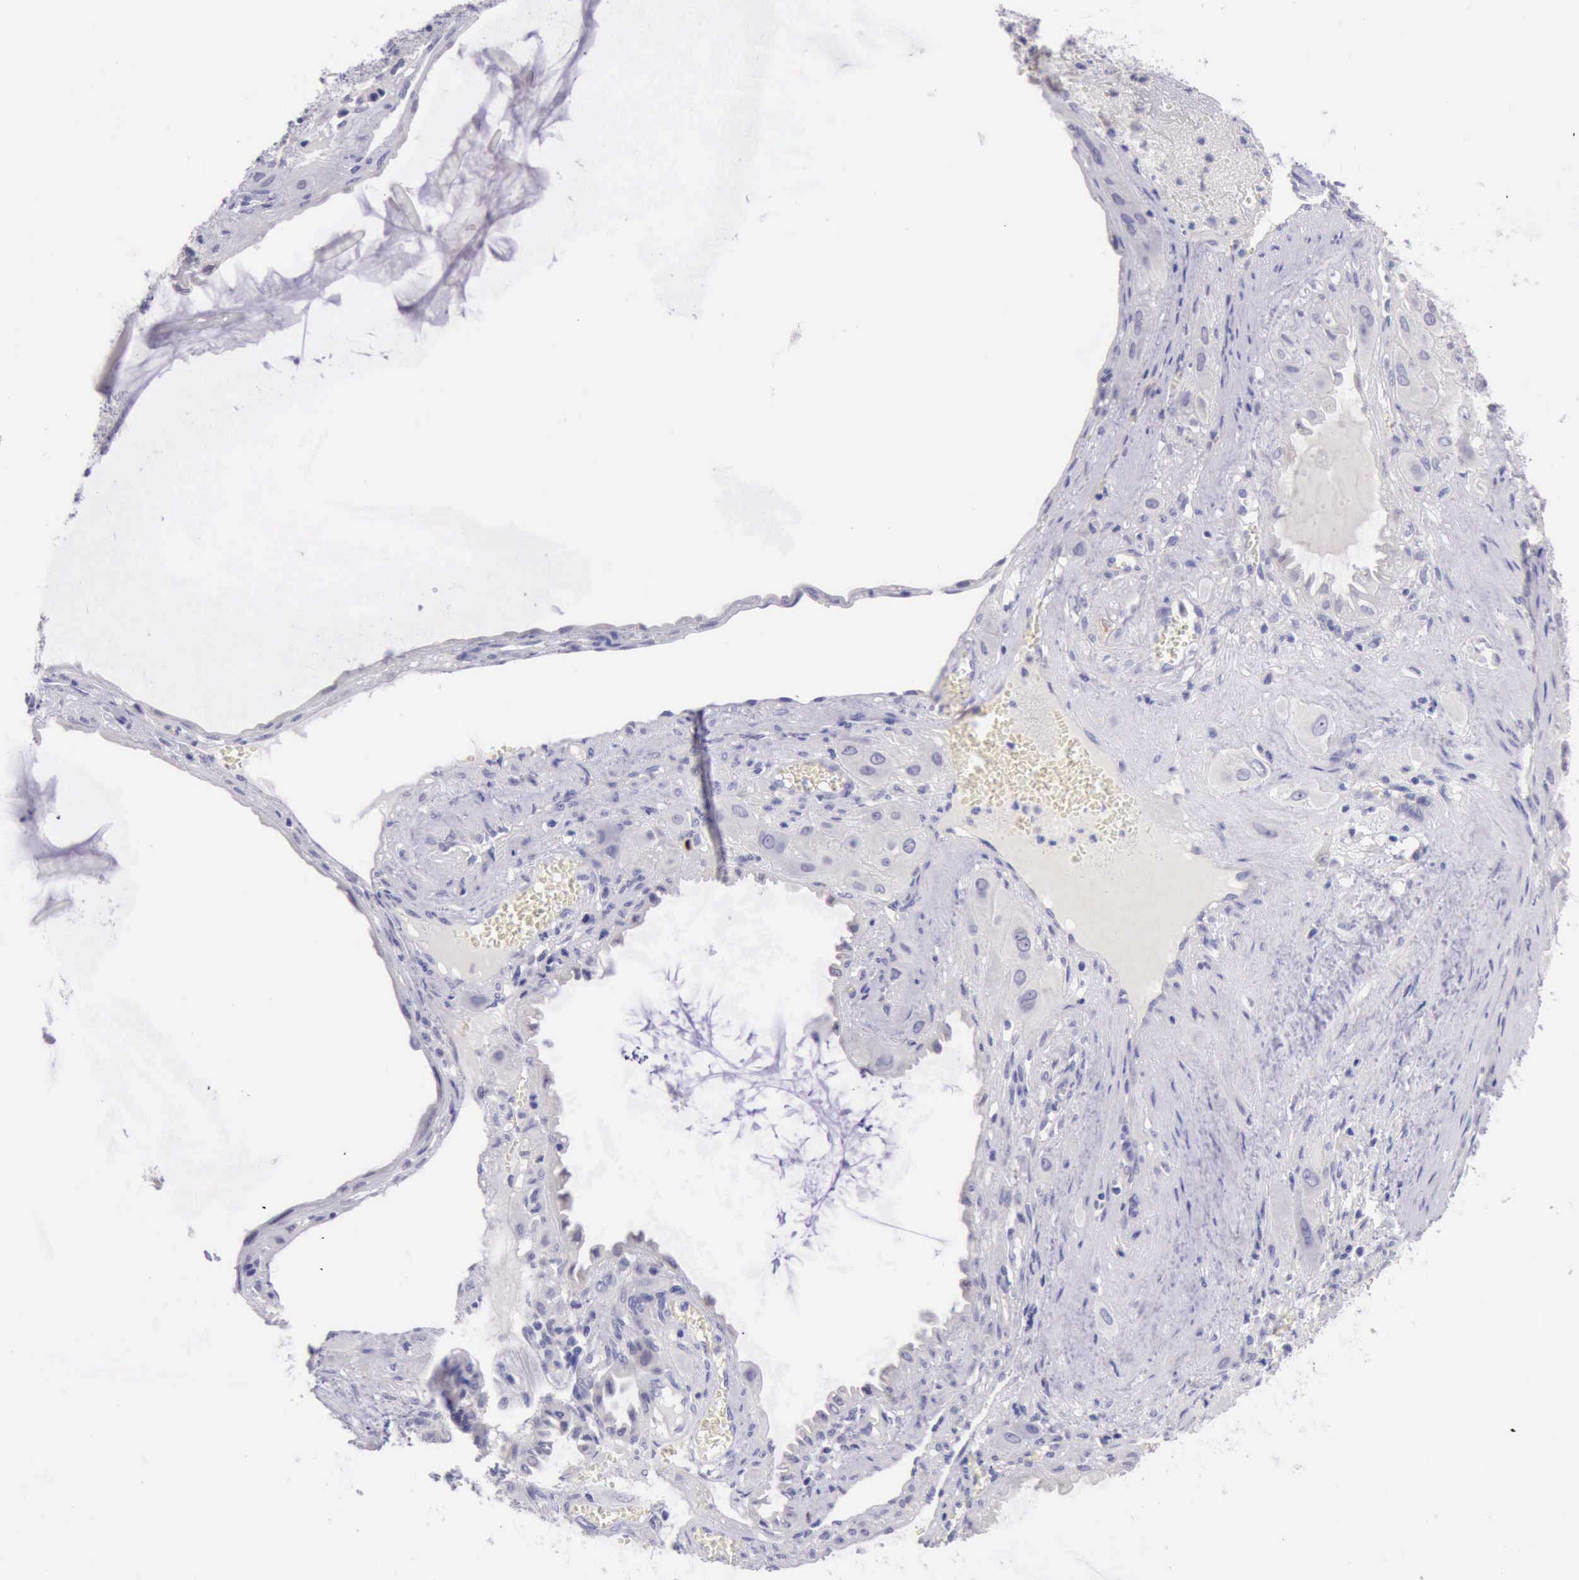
{"staining": {"intensity": "negative", "quantity": "none", "location": "none"}, "tissue": "cervical cancer", "cell_type": "Tumor cells", "image_type": "cancer", "snomed": [{"axis": "morphology", "description": "Squamous cell carcinoma, NOS"}, {"axis": "topography", "description": "Cervix"}], "caption": "Histopathology image shows no significant protein positivity in tumor cells of squamous cell carcinoma (cervical). (Brightfield microscopy of DAB (3,3'-diaminobenzidine) immunohistochemistry at high magnification).", "gene": "LRFN5", "patient": {"sex": "female", "age": 34}}